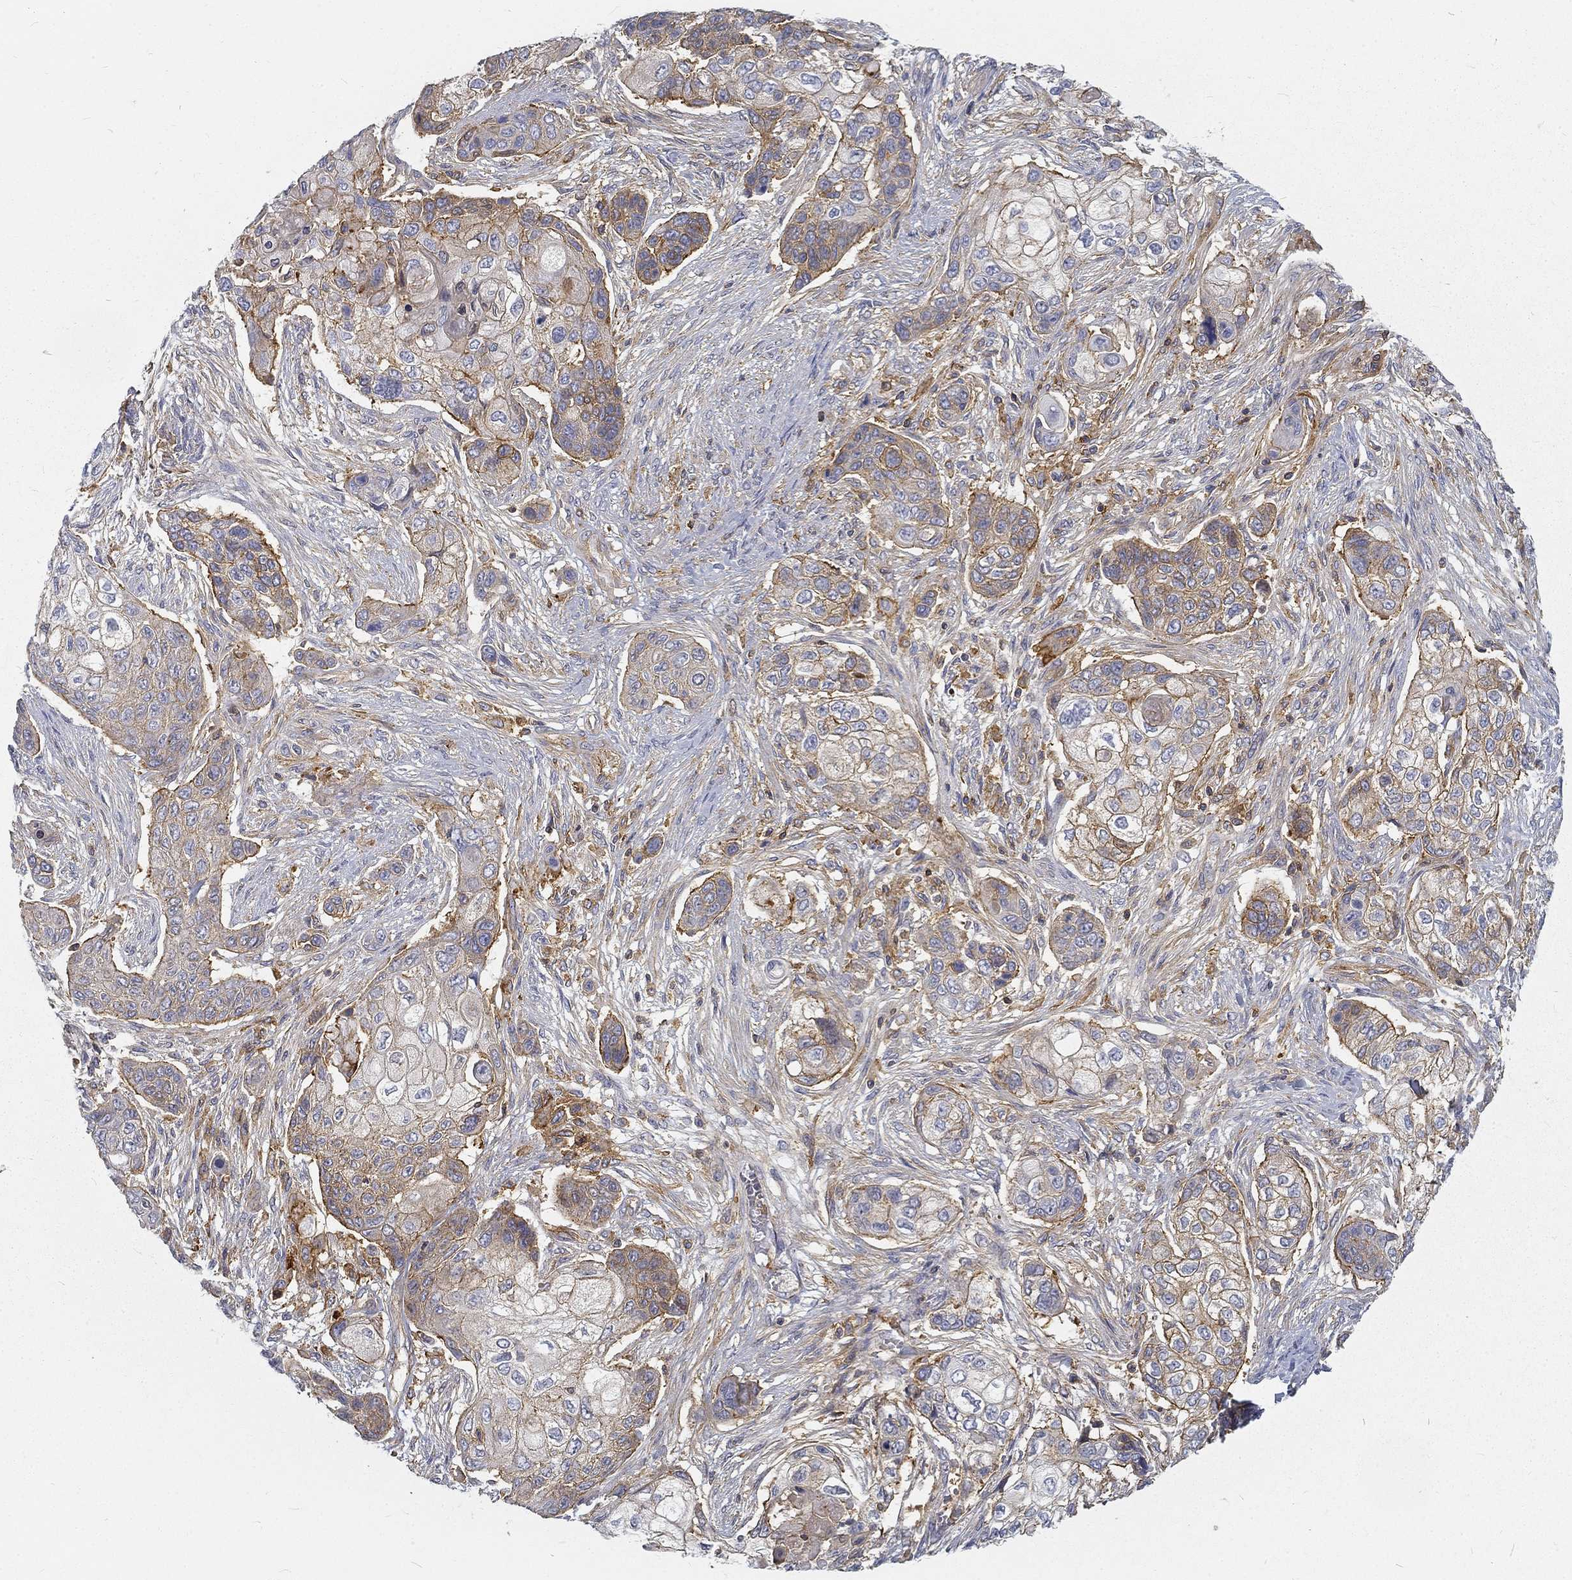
{"staining": {"intensity": "moderate", "quantity": "25%-75%", "location": "cytoplasmic/membranous"}, "tissue": "lung cancer", "cell_type": "Tumor cells", "image_type": "cancer", "snomed": [{"axis": "morphology", "description": "Squamous cell carcinoma, NOS"}, {"axis": "topography", "description": "Lung"}], "caption": "Immunohistochemistry (IHC) staining of lung squamous cell carcinoma, which exhibits medium levels of moderate cytoplasmic/membranous expression in about 25%-75% of tumor cells indicating moderate cytoplasmic/membranous protein staining. The staining was performed using DAB (brown) for protein detection and nuclei were counterstained in hematoxylin (blue).", "gene": "MTMR11", "patient": {"sex": "male", "age": 69}}